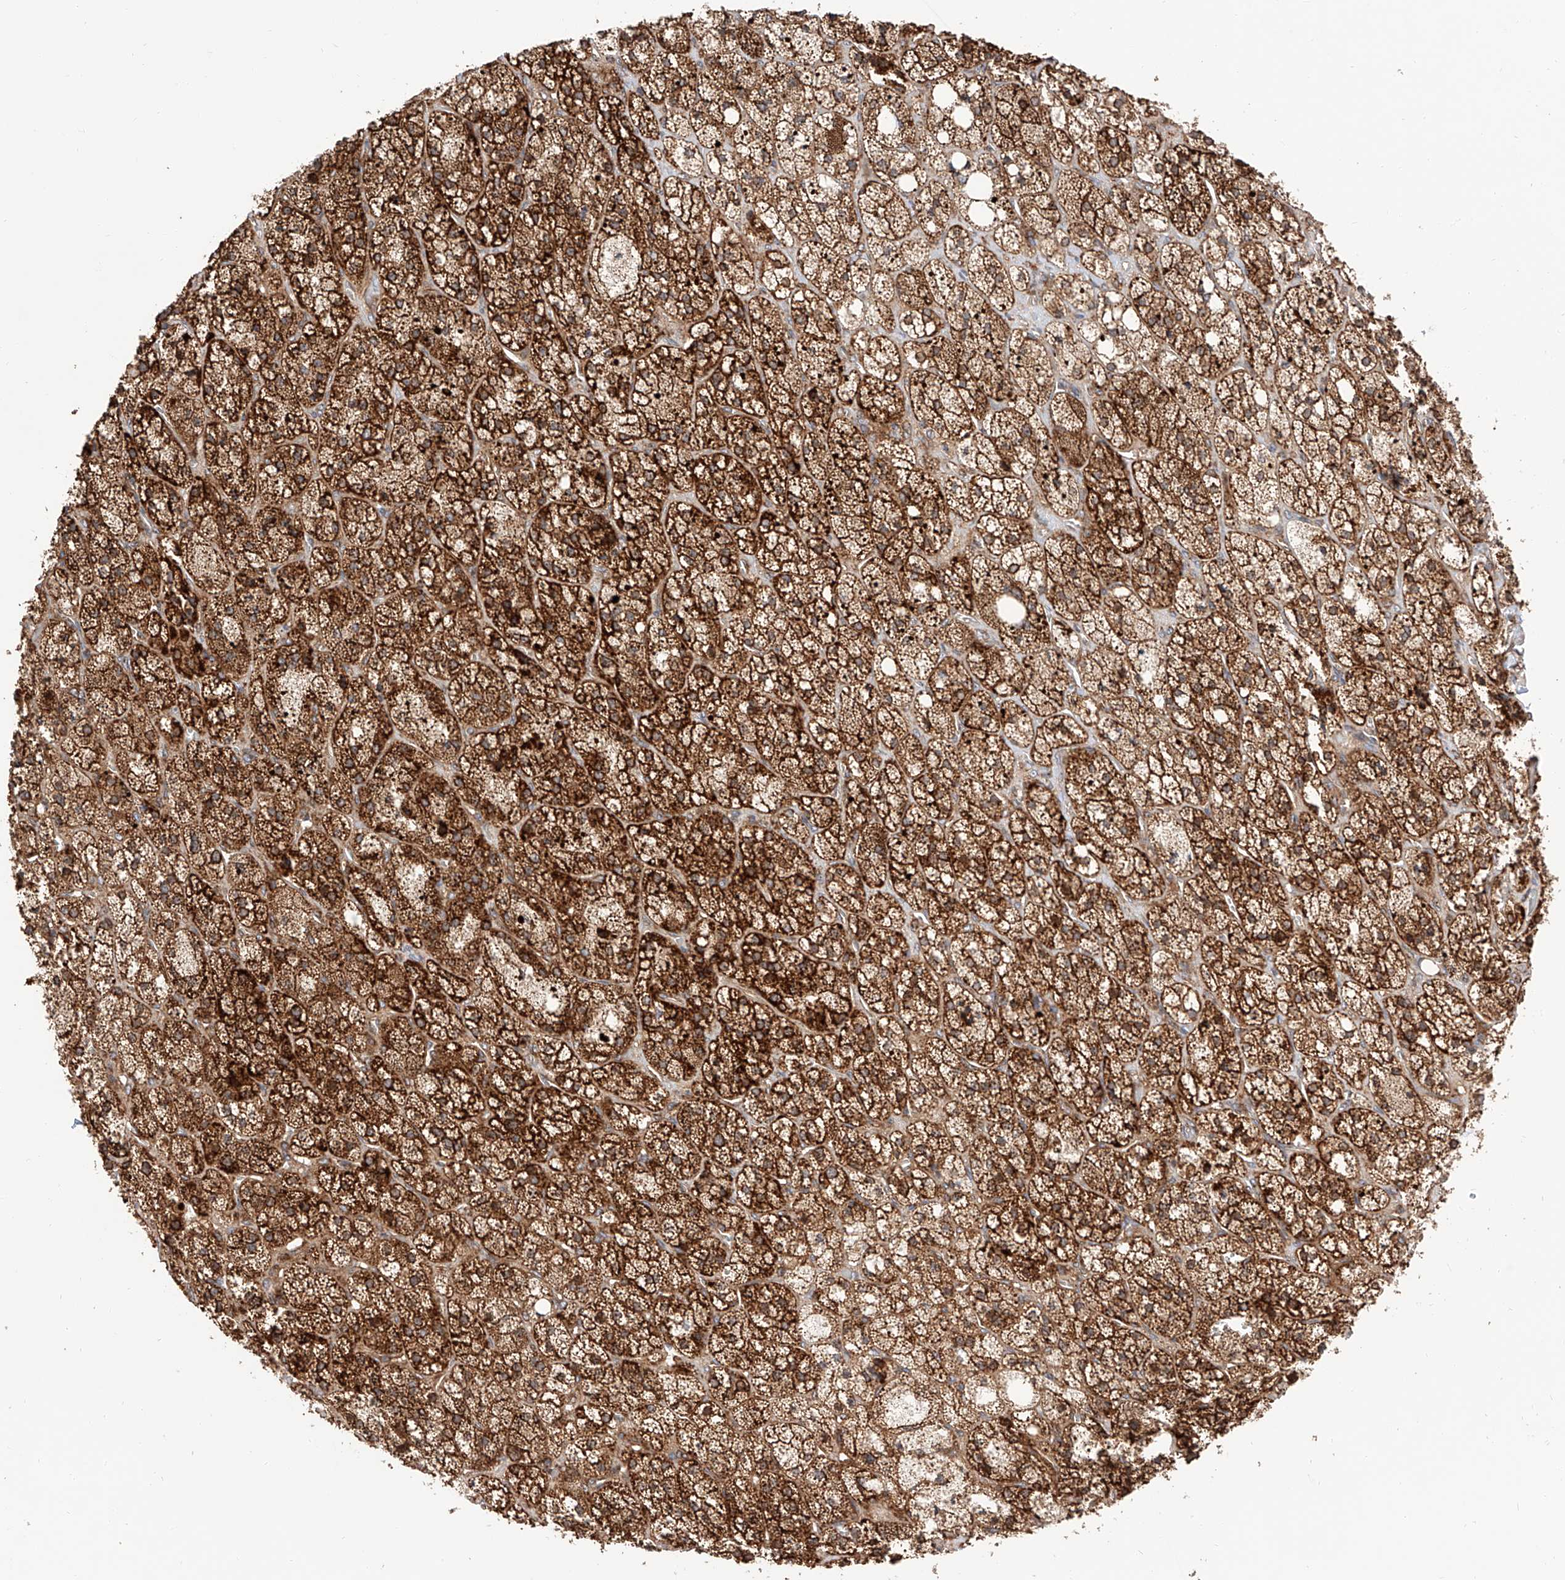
{"staining": {"intensity": "strong", "quantity": ">75%", "location": "cytoplasmic/membranous"}, "tissue": "adrenal gland", "cell_type": "Glandular cells", "image_type": "normal", "snomed": [{"axis": "morphology", "description": "Normal tissue, NOS"}, {"axis": "topography", "description": "Adrenal gland"}], "caption": "Glandular cells reveal strong cytoplasmic/membranous staining in about >75% of cells in unremarkable adrenal gland. (IHC, brightfield microscopy, high magnification).", "gene": "ISCA2", "patient": {"sex": "male", "age": 61}}